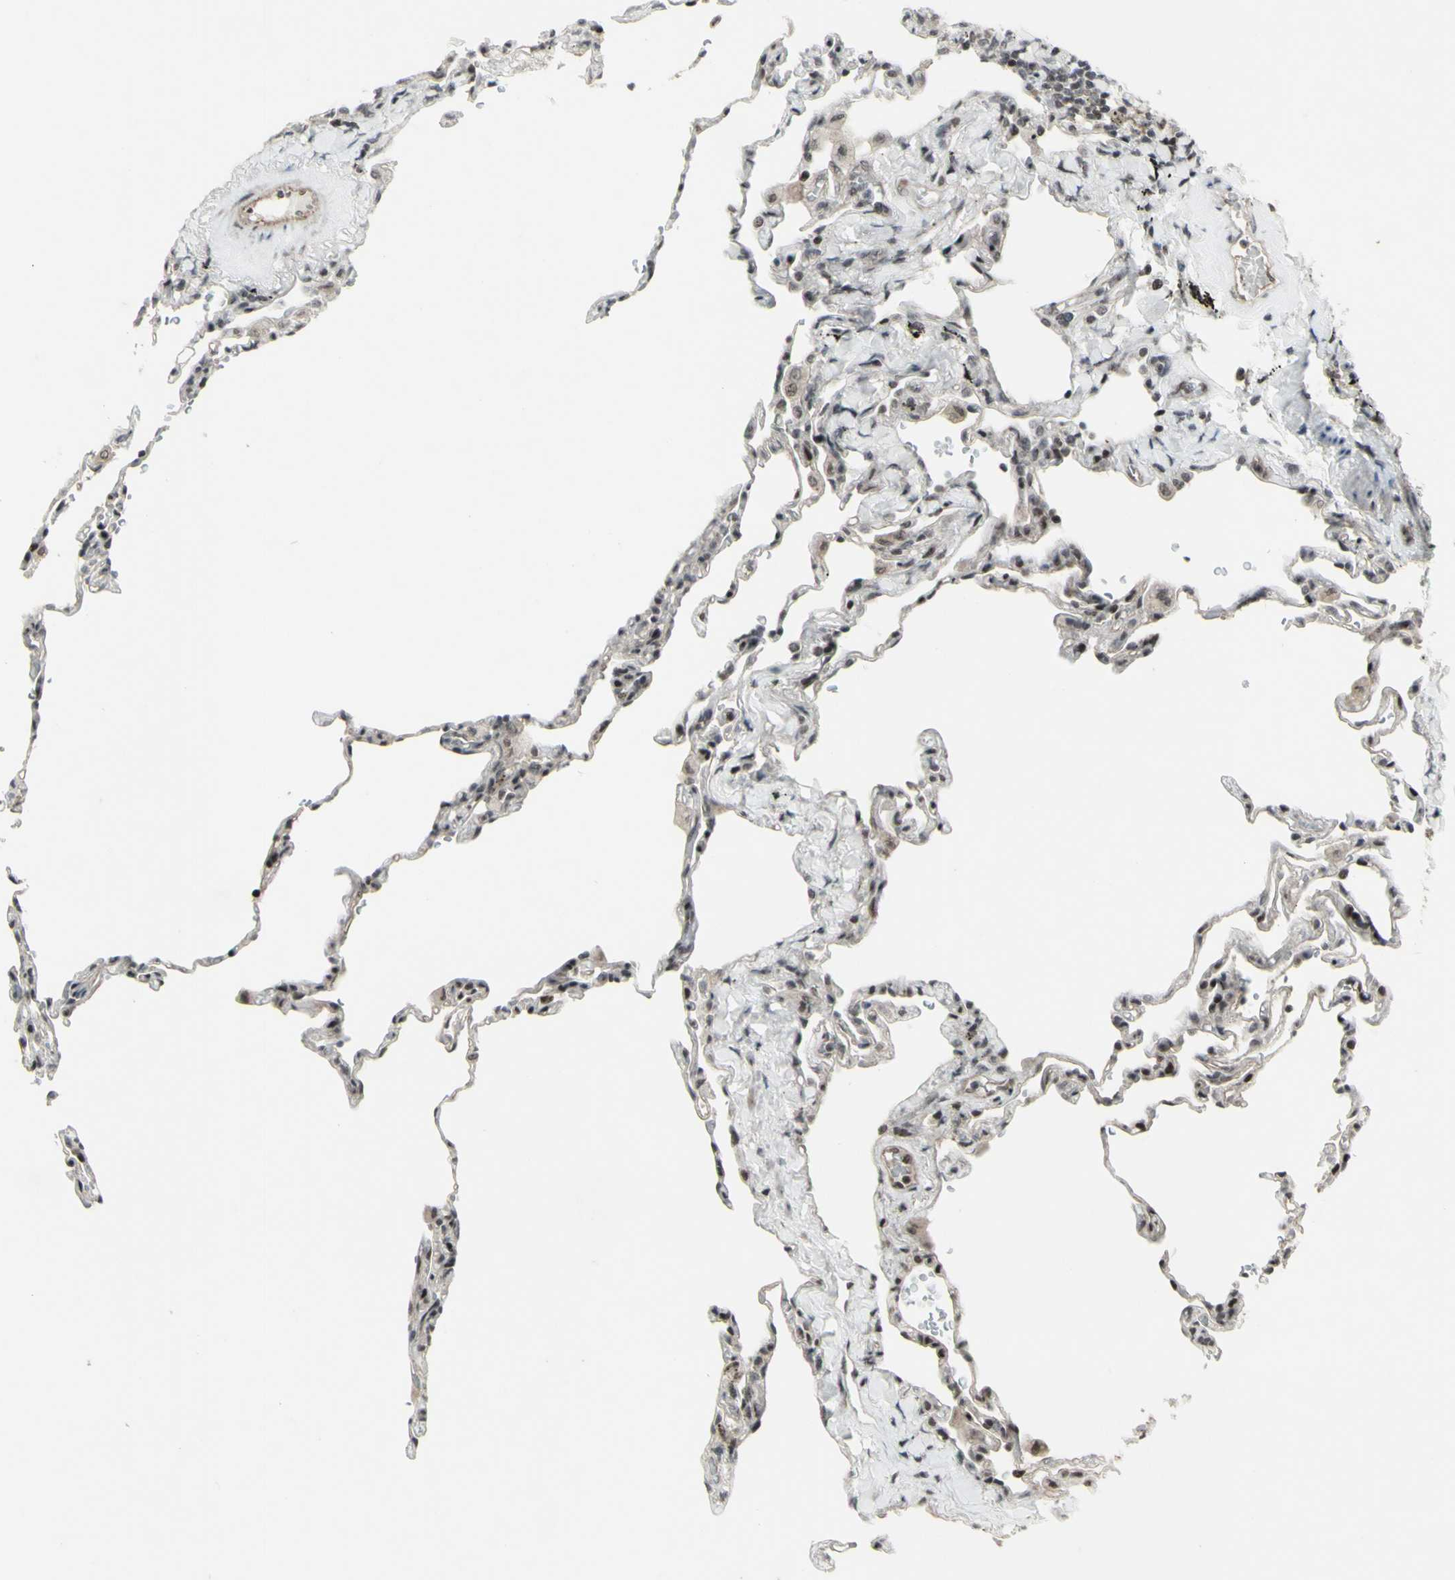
{"staining": {"intensity": "strong", "quantity": "25%-75%", "location": "nuclear"}, "tissue": "lung", "cell_type": "Alveolar cells", "image_type": "normal", "snomed": [{"axis": "morphology", "description": "Normal tissue, NOS"}, {"axis": "topography", "description": "Lung"}], "caption": "Immunohistochemical staining of unremarkable human lung exhibits 25%-75% levels of strong nuclear protein positivity in about 25%-75% of alveolar cells.", "gene": "SUPT6H", "patient": {"sex": "male", "age": 59}}